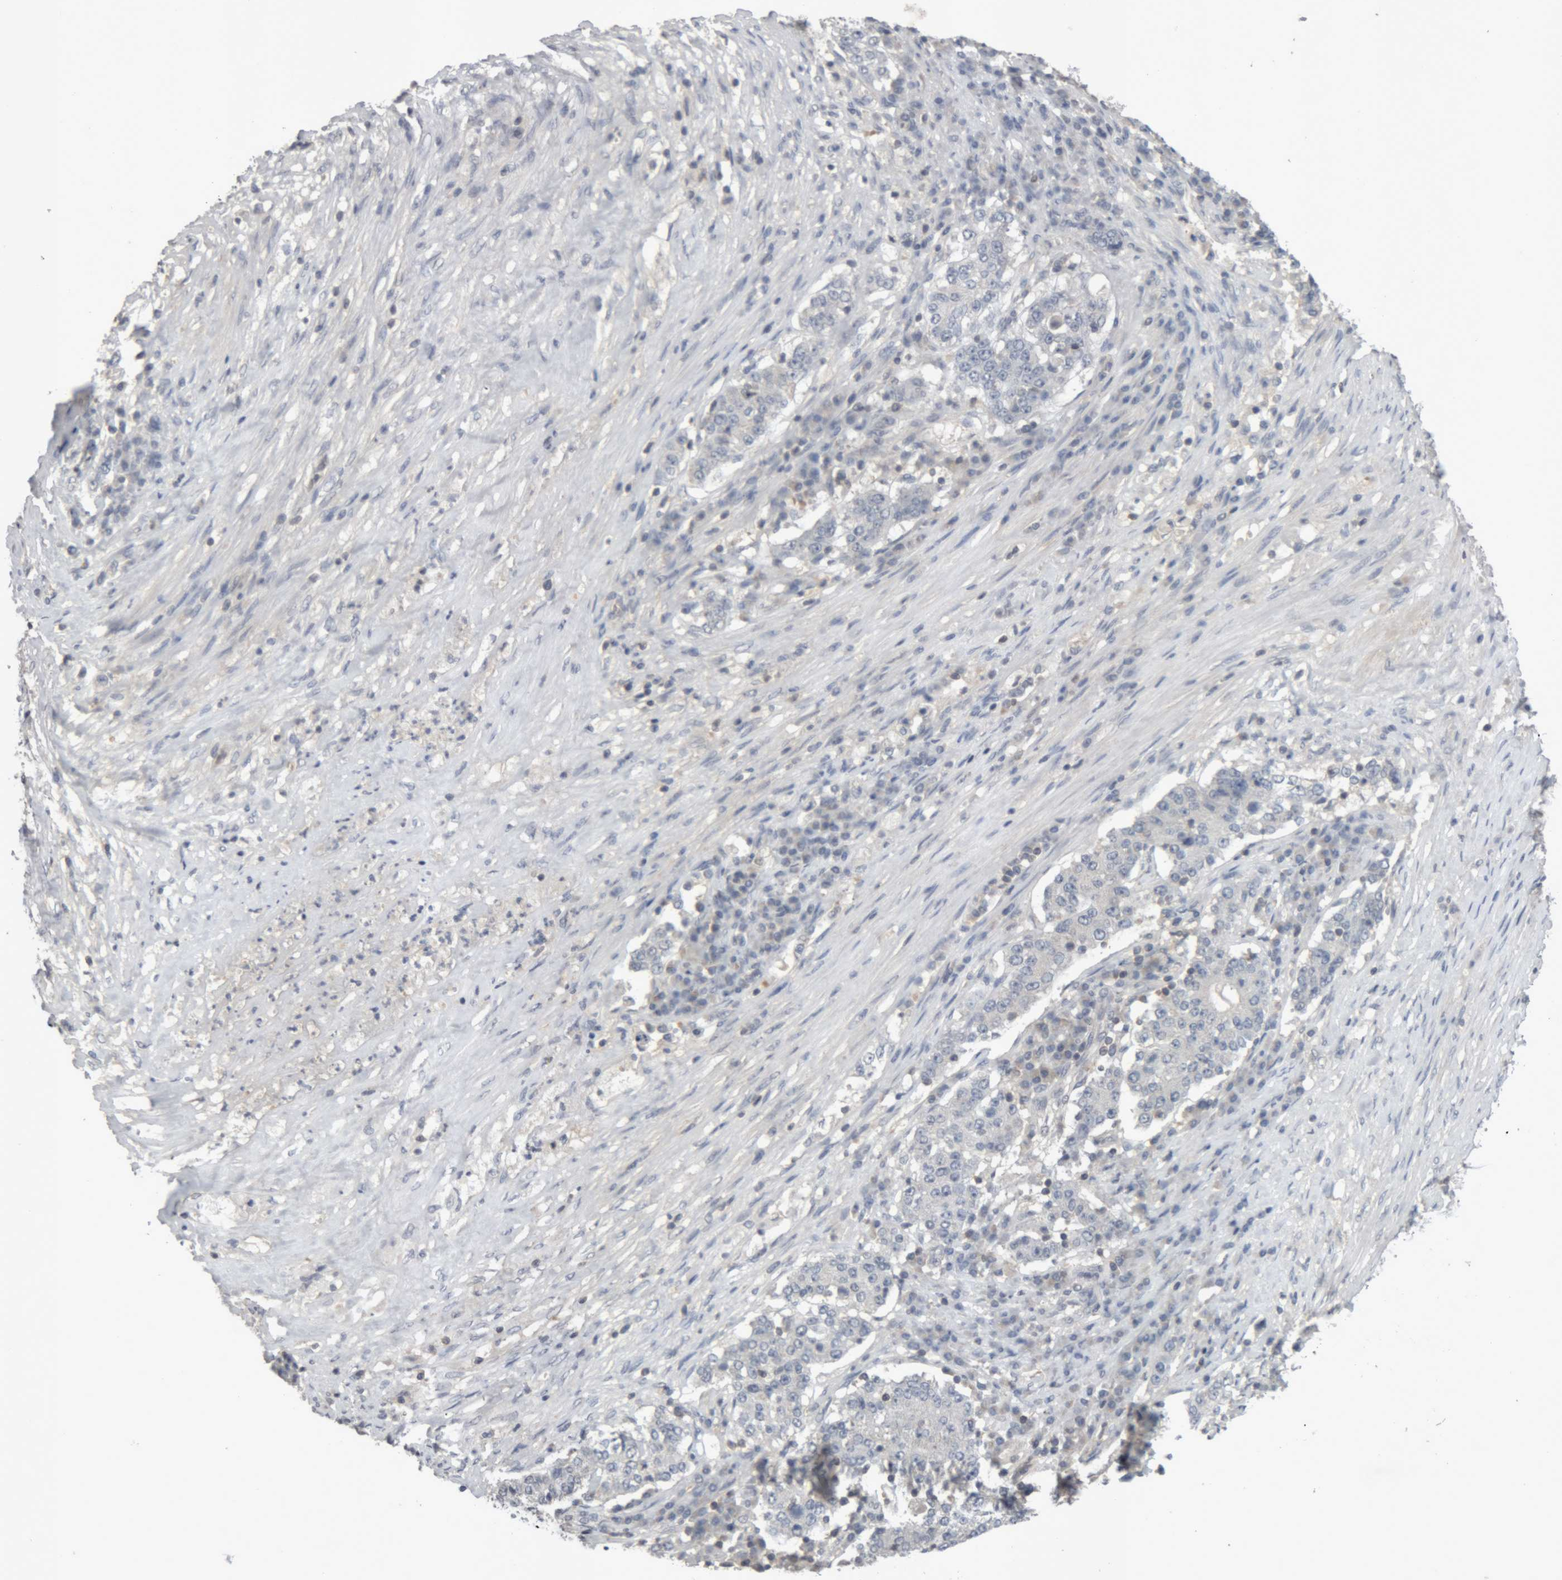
{"staining": {"intensity": "negative", "quantity": "none", "location": "none"}, "tissue": "stomach cancer", "cell_type": "Tumor cells", "image_type": "cancer", "snomed": [{"axis": "morphology", "description": "Adenocarcinoma, NOS"}, {"axis": "topography", "description": "Stomach"}], "caption": "High magnification brightfield microscopy of stomach adenocarcinoma stained with DAB (3,3'-diaminobenzidine) (brown) and counterstained with hematoxylin (blue): tumor cells show no significant positivity. (DAB (3,3'-diaminobenzidine) immunohistochemistry with hematoxylin counter stain).", "gene": "NFATC2", "patient": {"sex": "male", "age": 59}}